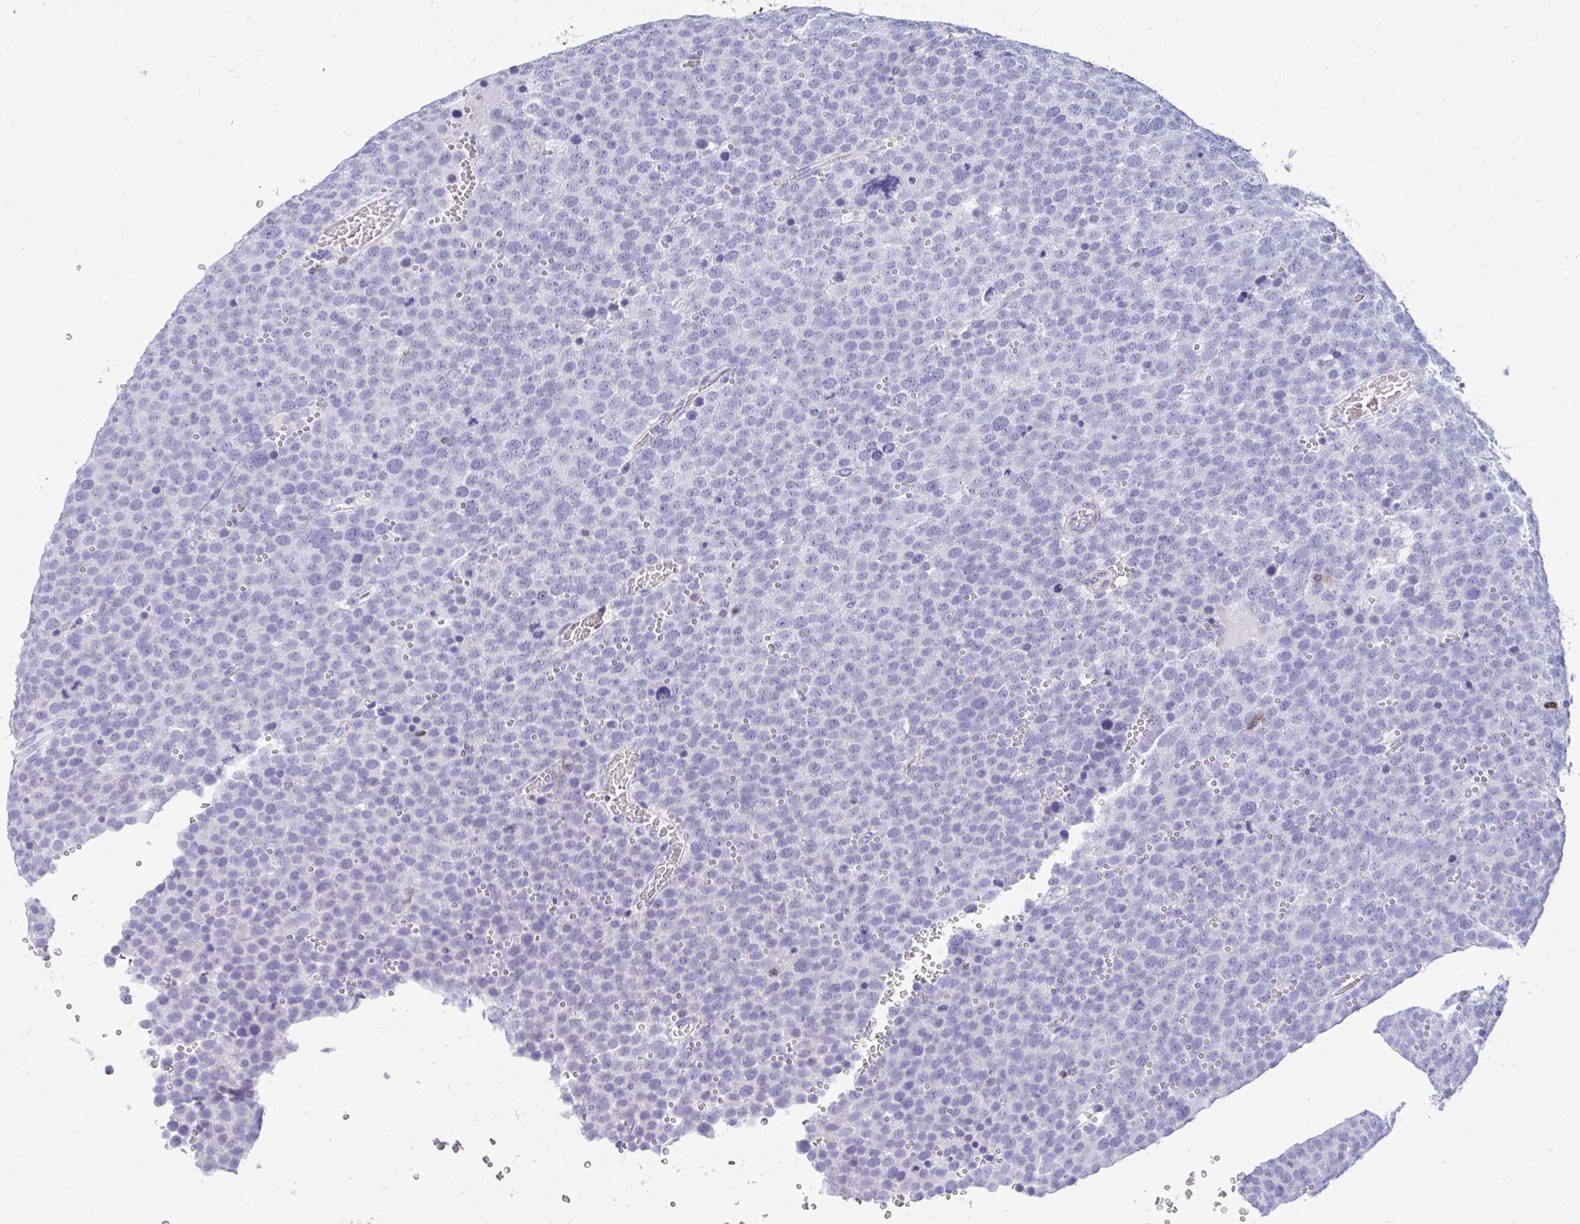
{"staining": {"intensity": "negative", "quantity": "none", "location": "none"}, "tissue": "testis cancer", "cell_type": "Tumor cells", "image_type": "cancer", "snomed": [{"axis": "morphology", "description": "Seminoma, NOS"}, {"axis": "topography", "description": "Testis"}], "caption": "There is no significant staining in tumor cells of testis seminoma.", "gene": "CD7", "patient": {"sex": "male", "age": 71}}